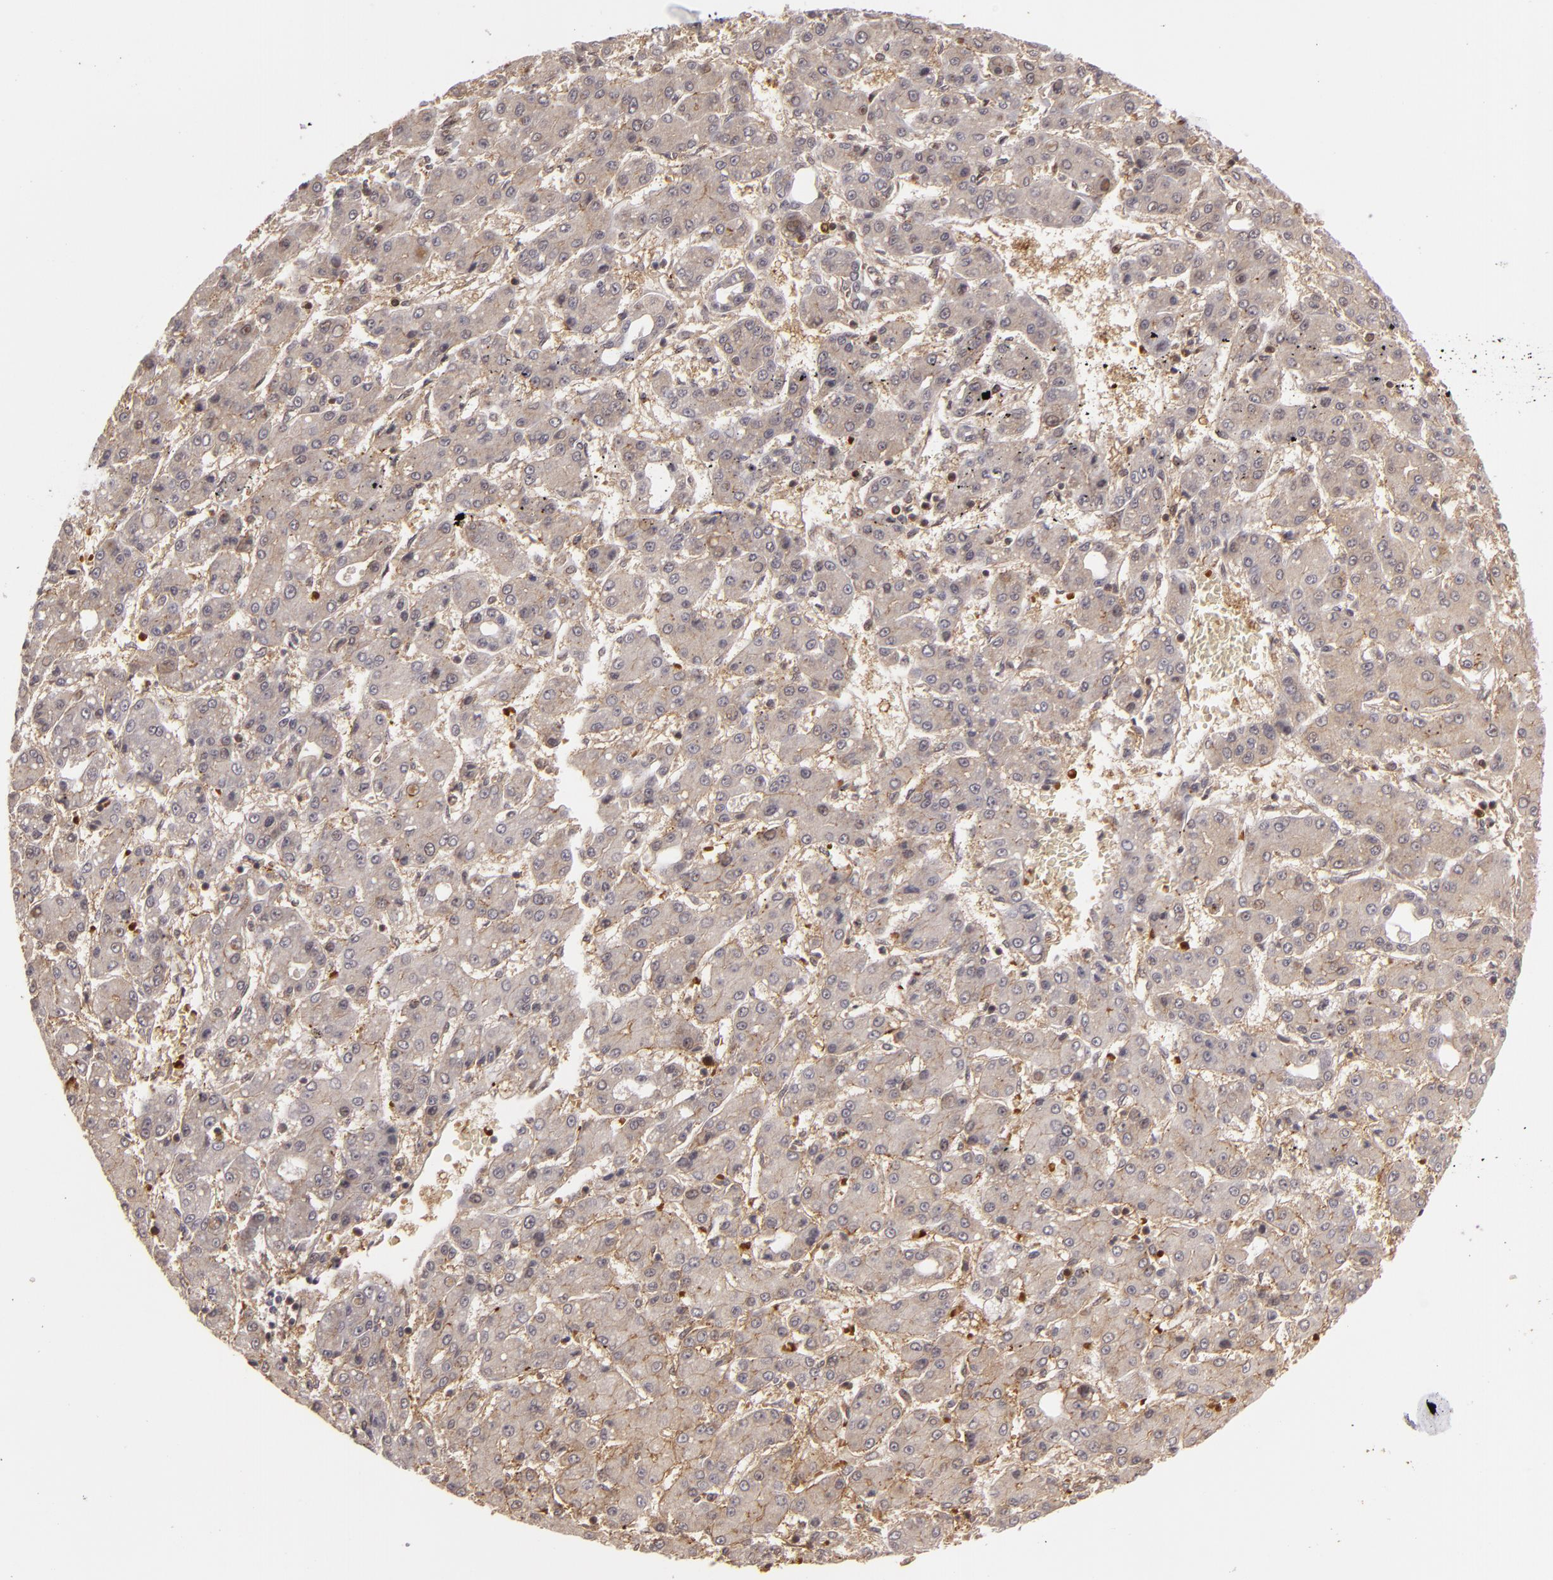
{"staining": {"intensity": "weak", "quantity": "25%-75%", "location": "cytoplasmic/membranous"}, "tissue": "liver cancer", "cell_type": "Tumor cells", "image_type": "cancer", "snomed": [{"axis": "morphology", "description": "Carcinoma, Hepatocellular, NOS"}, {"axis": "topography", "description": "Liver"}], "caption": "Brown immunohistochemical staining in human liver cancer shows weak cytoplasmic/membranous expression in approximately 25%-75% of tumor cells.", "gene": "ZBTB33", "patient": {"sex": "male", "age": 69}}